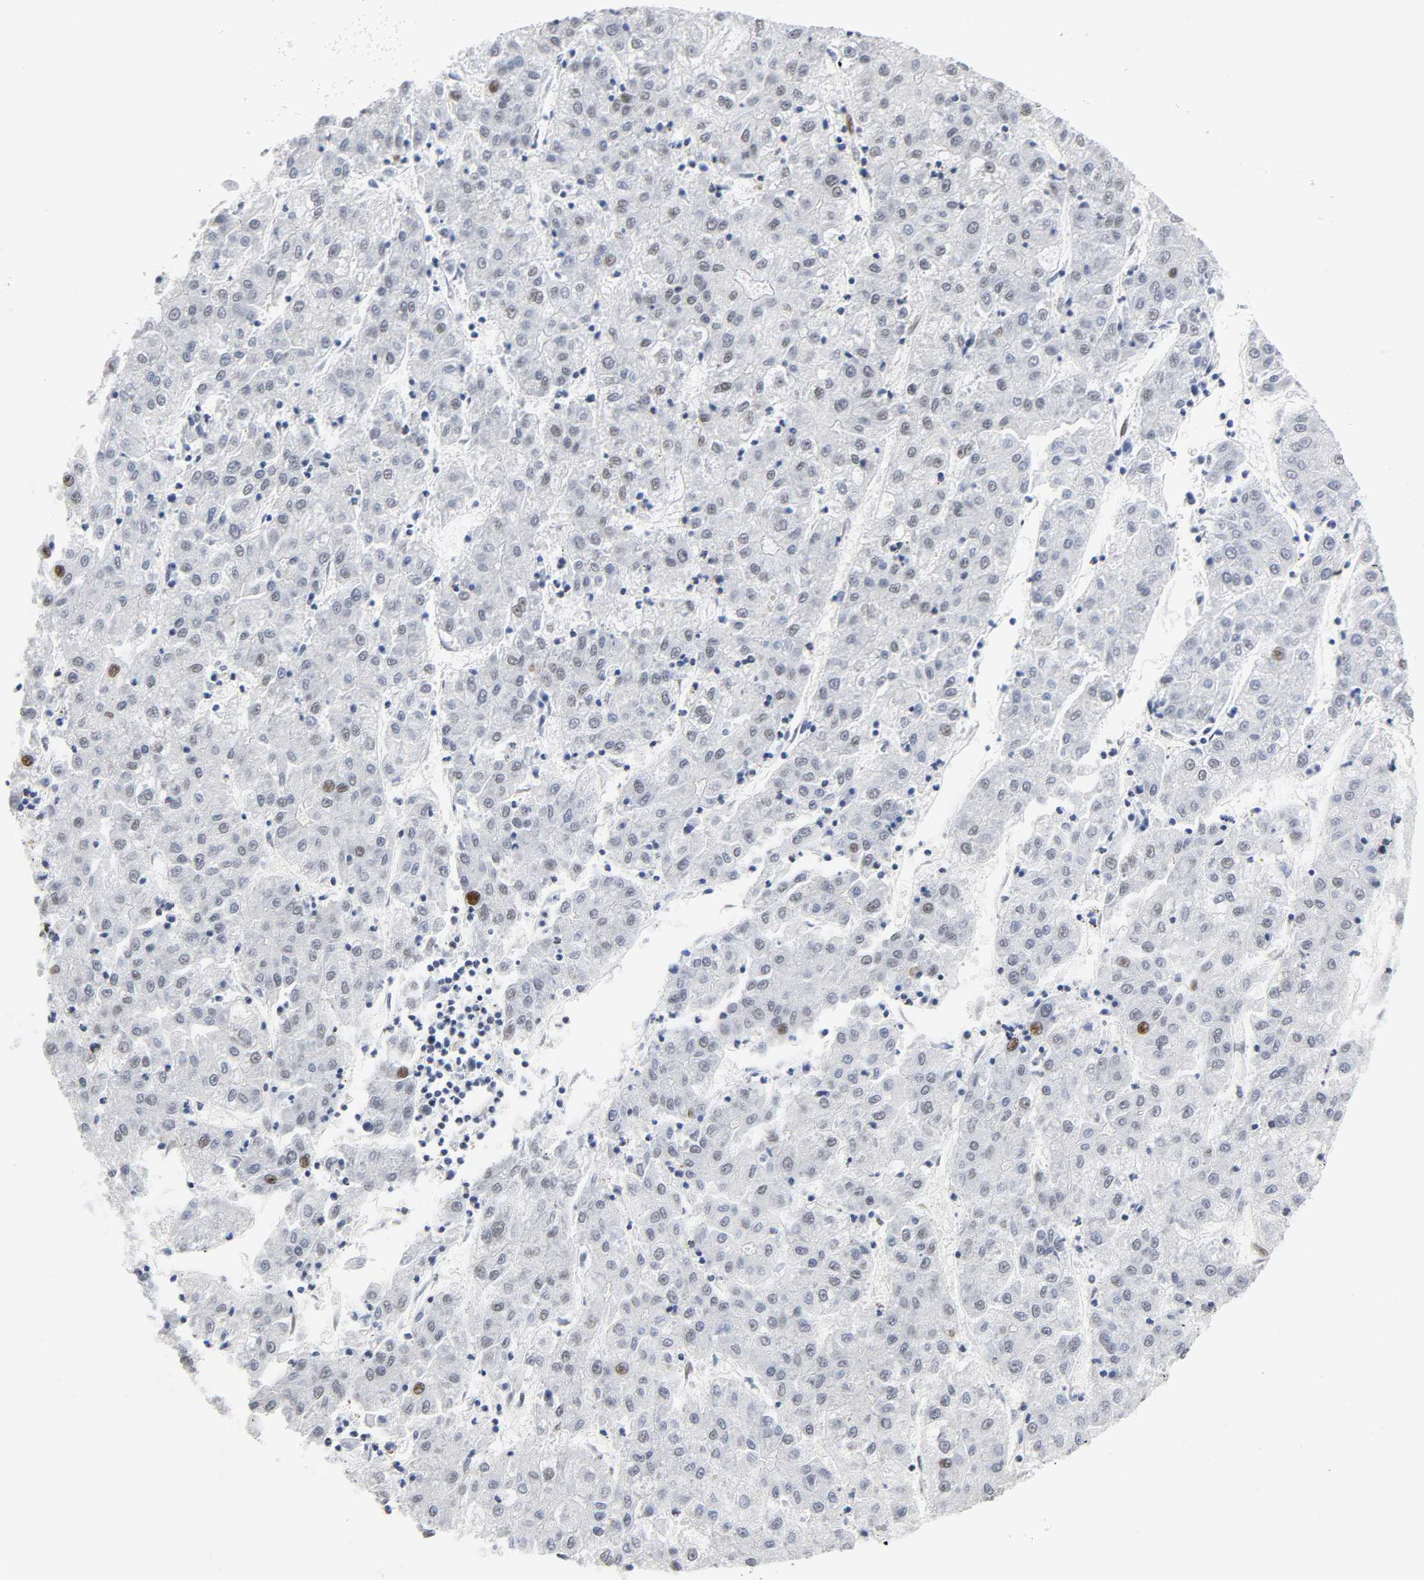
{"staining": {"intensity": "negative", "quantity": "none", "location": "none"}, "tissue": "liver cancer", "cell_type": "Tumor cells", "image_type": "cancer", "snomed": [{"axis": "morphology", "description": "Carcinoma, Hepatocellular, NOS"}, {"axis": "topography", "description": "Liver"}], "caption": "A micrograph of human hepatocellular carcinoma (liver) is negative for staining in tumor cells.", "gene": "DOCK1", "patient": {"sex": "male", "age": 72}}